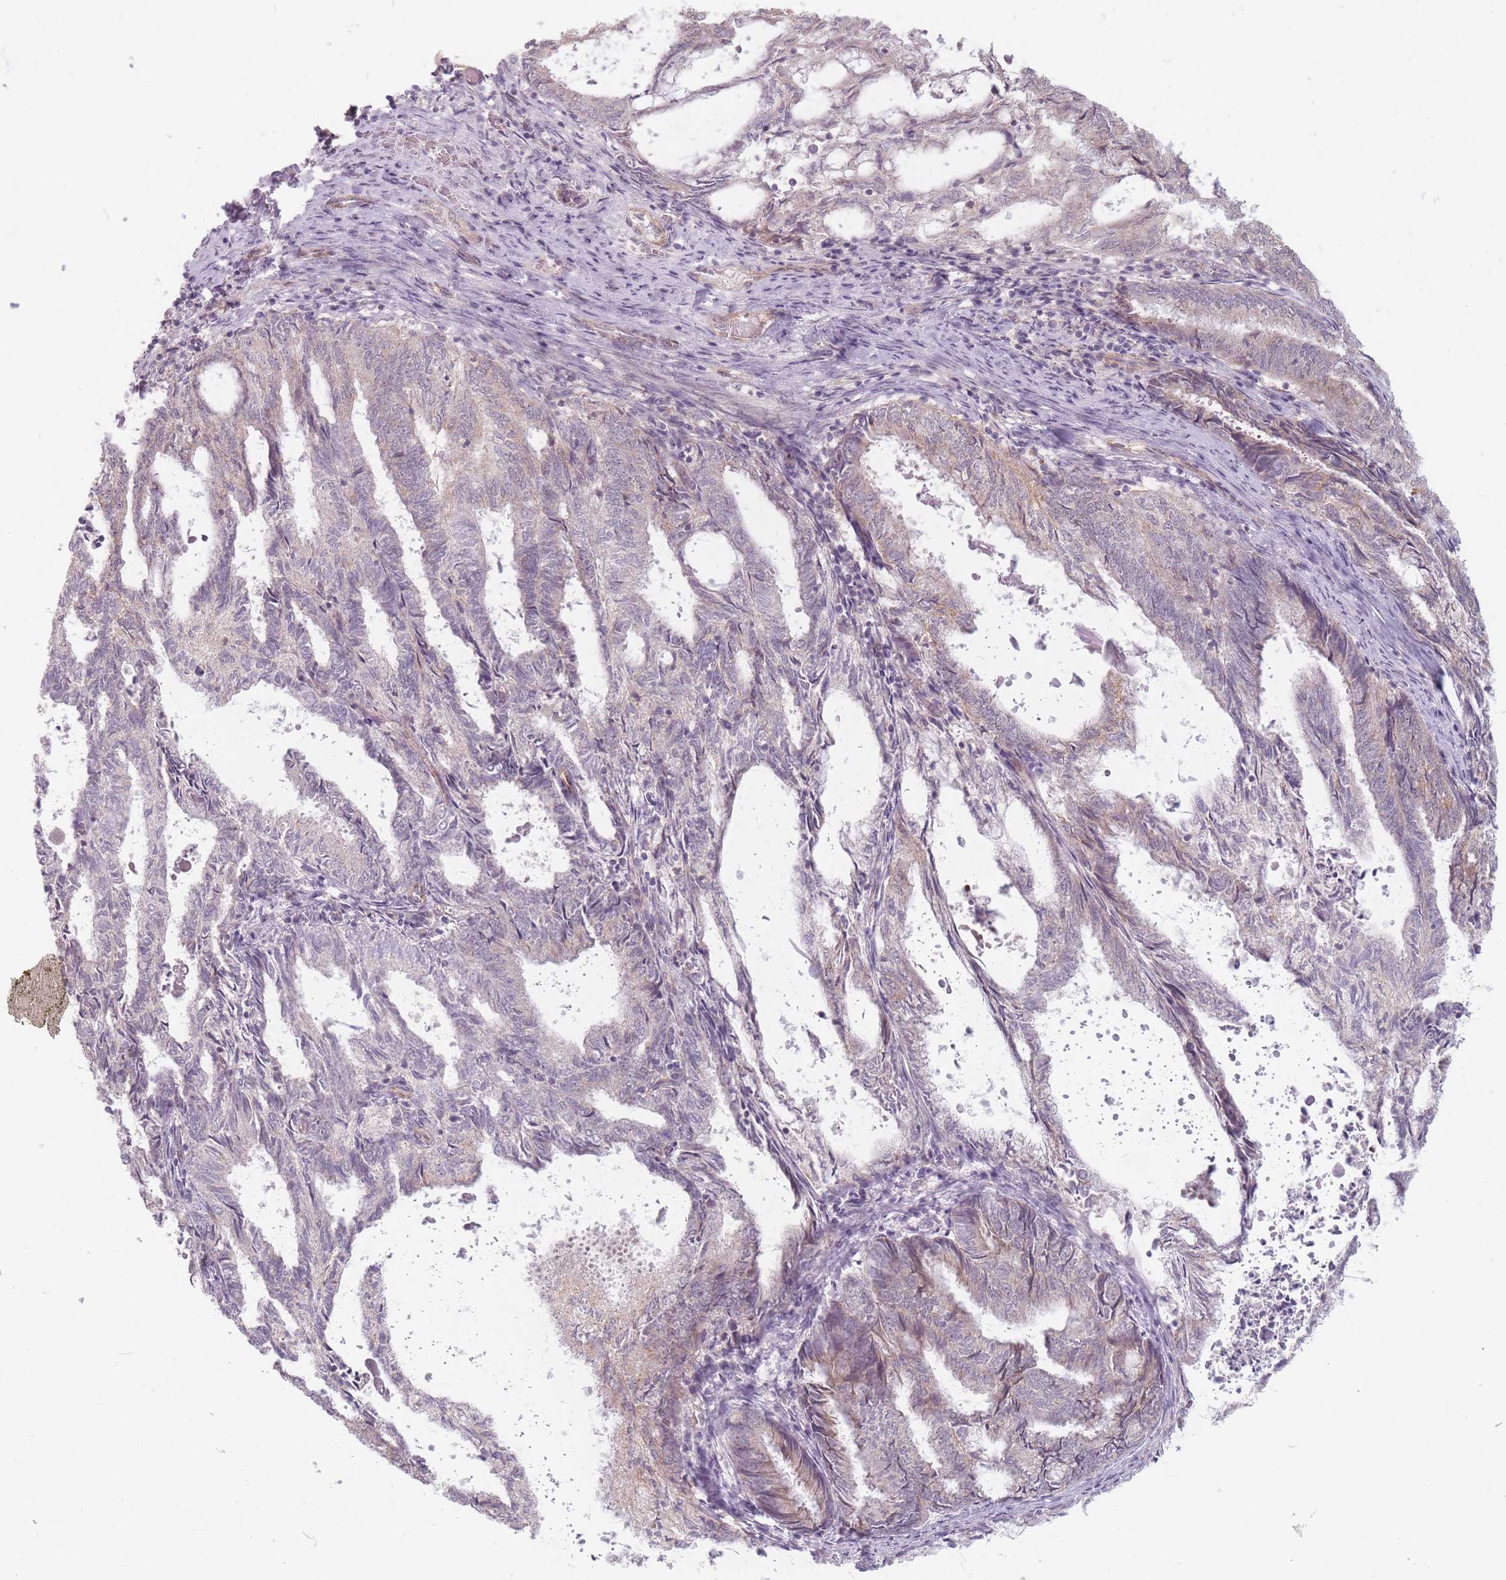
{"staining": {"intensity": "weak", "quantity": "25%-75%", "location": "cytoplasmic/membranous"}, "tissue": "endometrial cancer", "cell_type": "Tumor cells", "image_type": "cancer", "snomed": [{"axis": "morphology", "description": "Adenocarcinoma, NOS"}, {"axis": "topography", "description": "Endometrium"}], "caption": "A high-resolution micrograph shows immunohistochemistry staining of endometrial cancer, which shows weak cytoplasmic/membranous staining in approximately 25%-75% of tumor cells. The staining was performed using DAB, with brown indicating positive protein expression. Nuclei are stained blue with hematoxylin.", "gene": "GABRA6", "patient": {"sex": "female", "age": 80}}